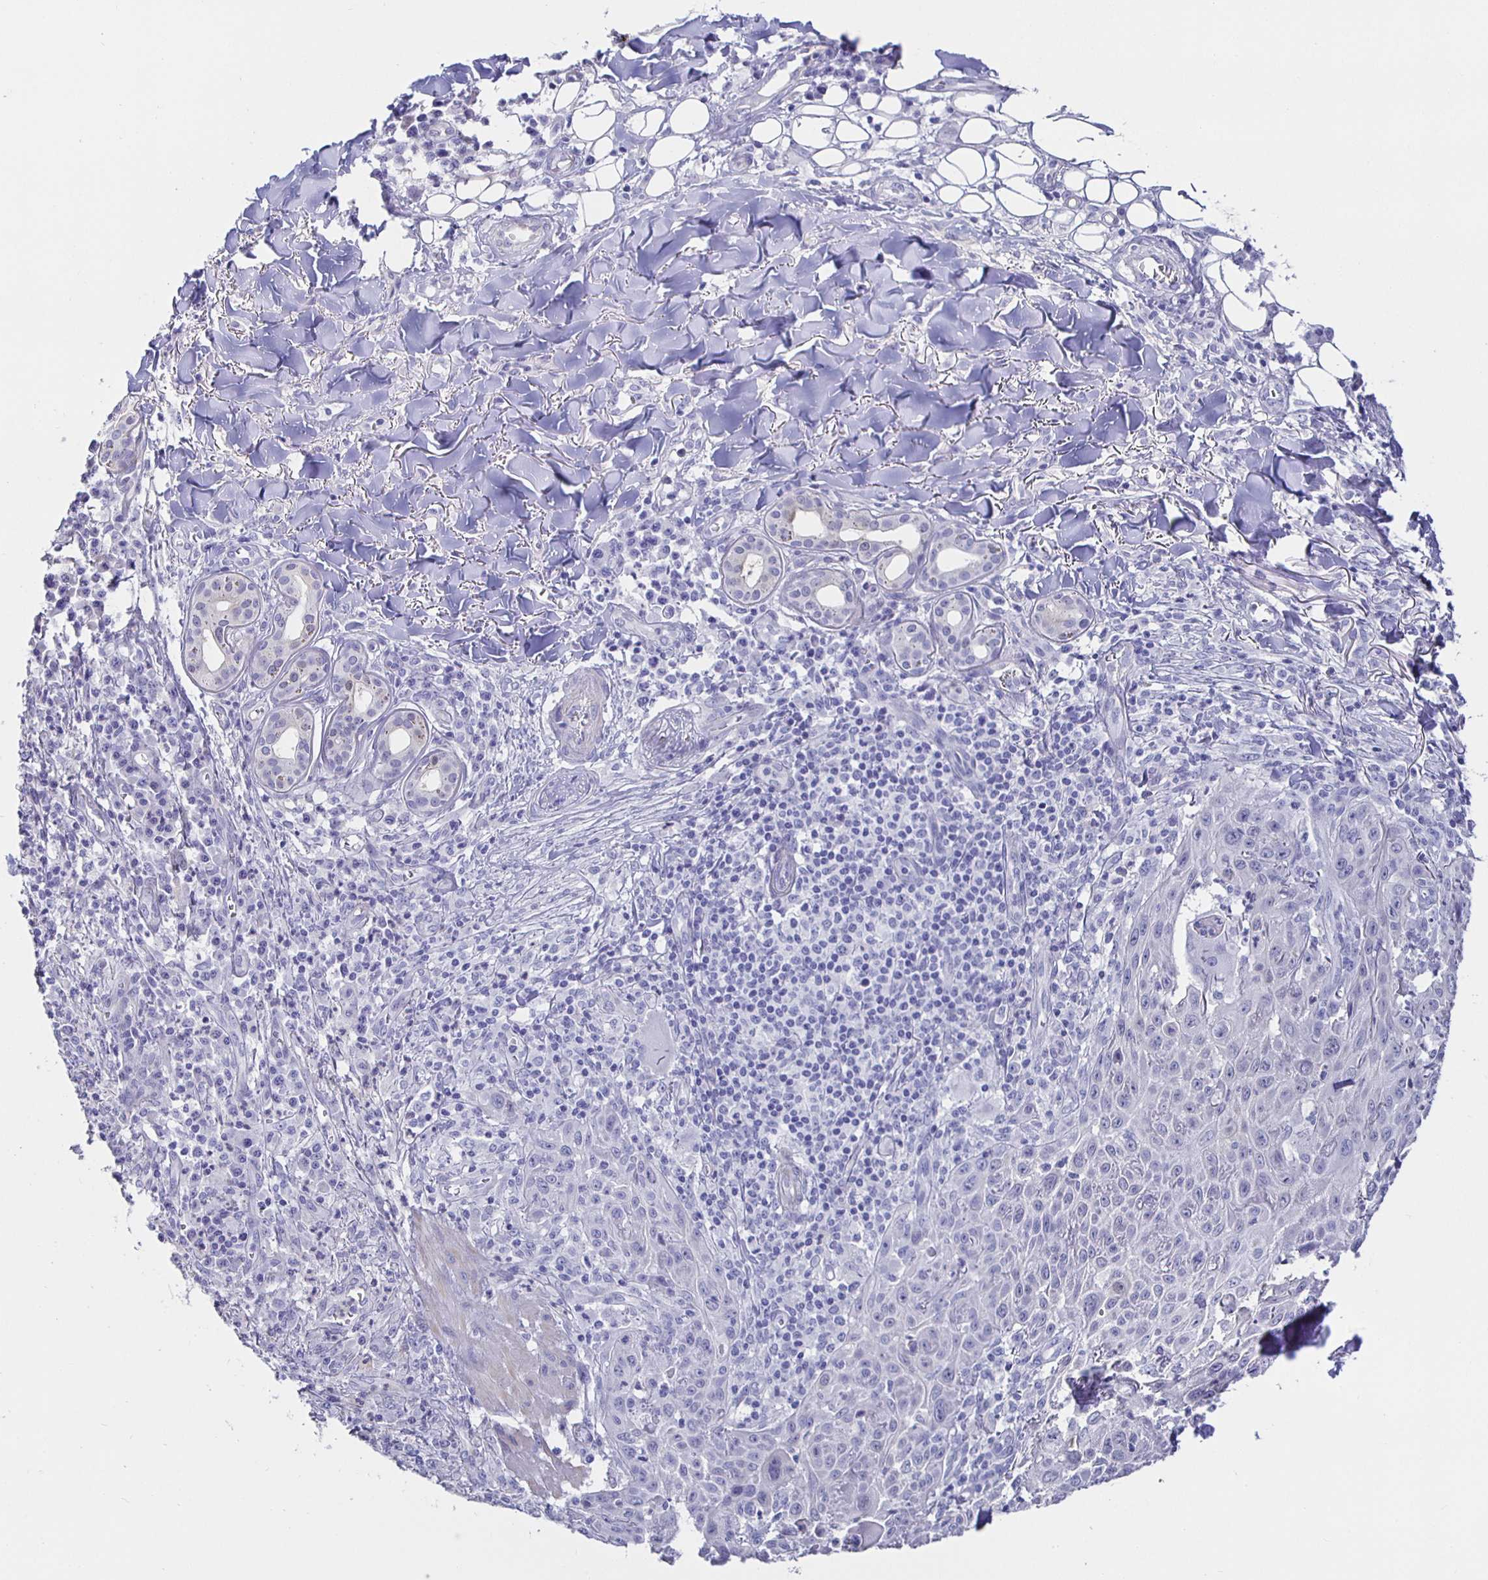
{"staining": {"intensity": "weak", "quantity": "<25%", "location": "nuclear"}, "tissue": "skin cancer", "cell_type": "Tumor cells", "image_type": "cancer", "snomed": [{"axis": "morphology", "description": "Squamous cell carcinoma, NOS"}, {"axis": "topography", "description": "Skin"}], "caption": "This is an IHC photomicrograph of skin cancer. There is no staining in tumor cells.", "gene": "HSPA4L", "patient": {"sex": "male", "age": 75}}